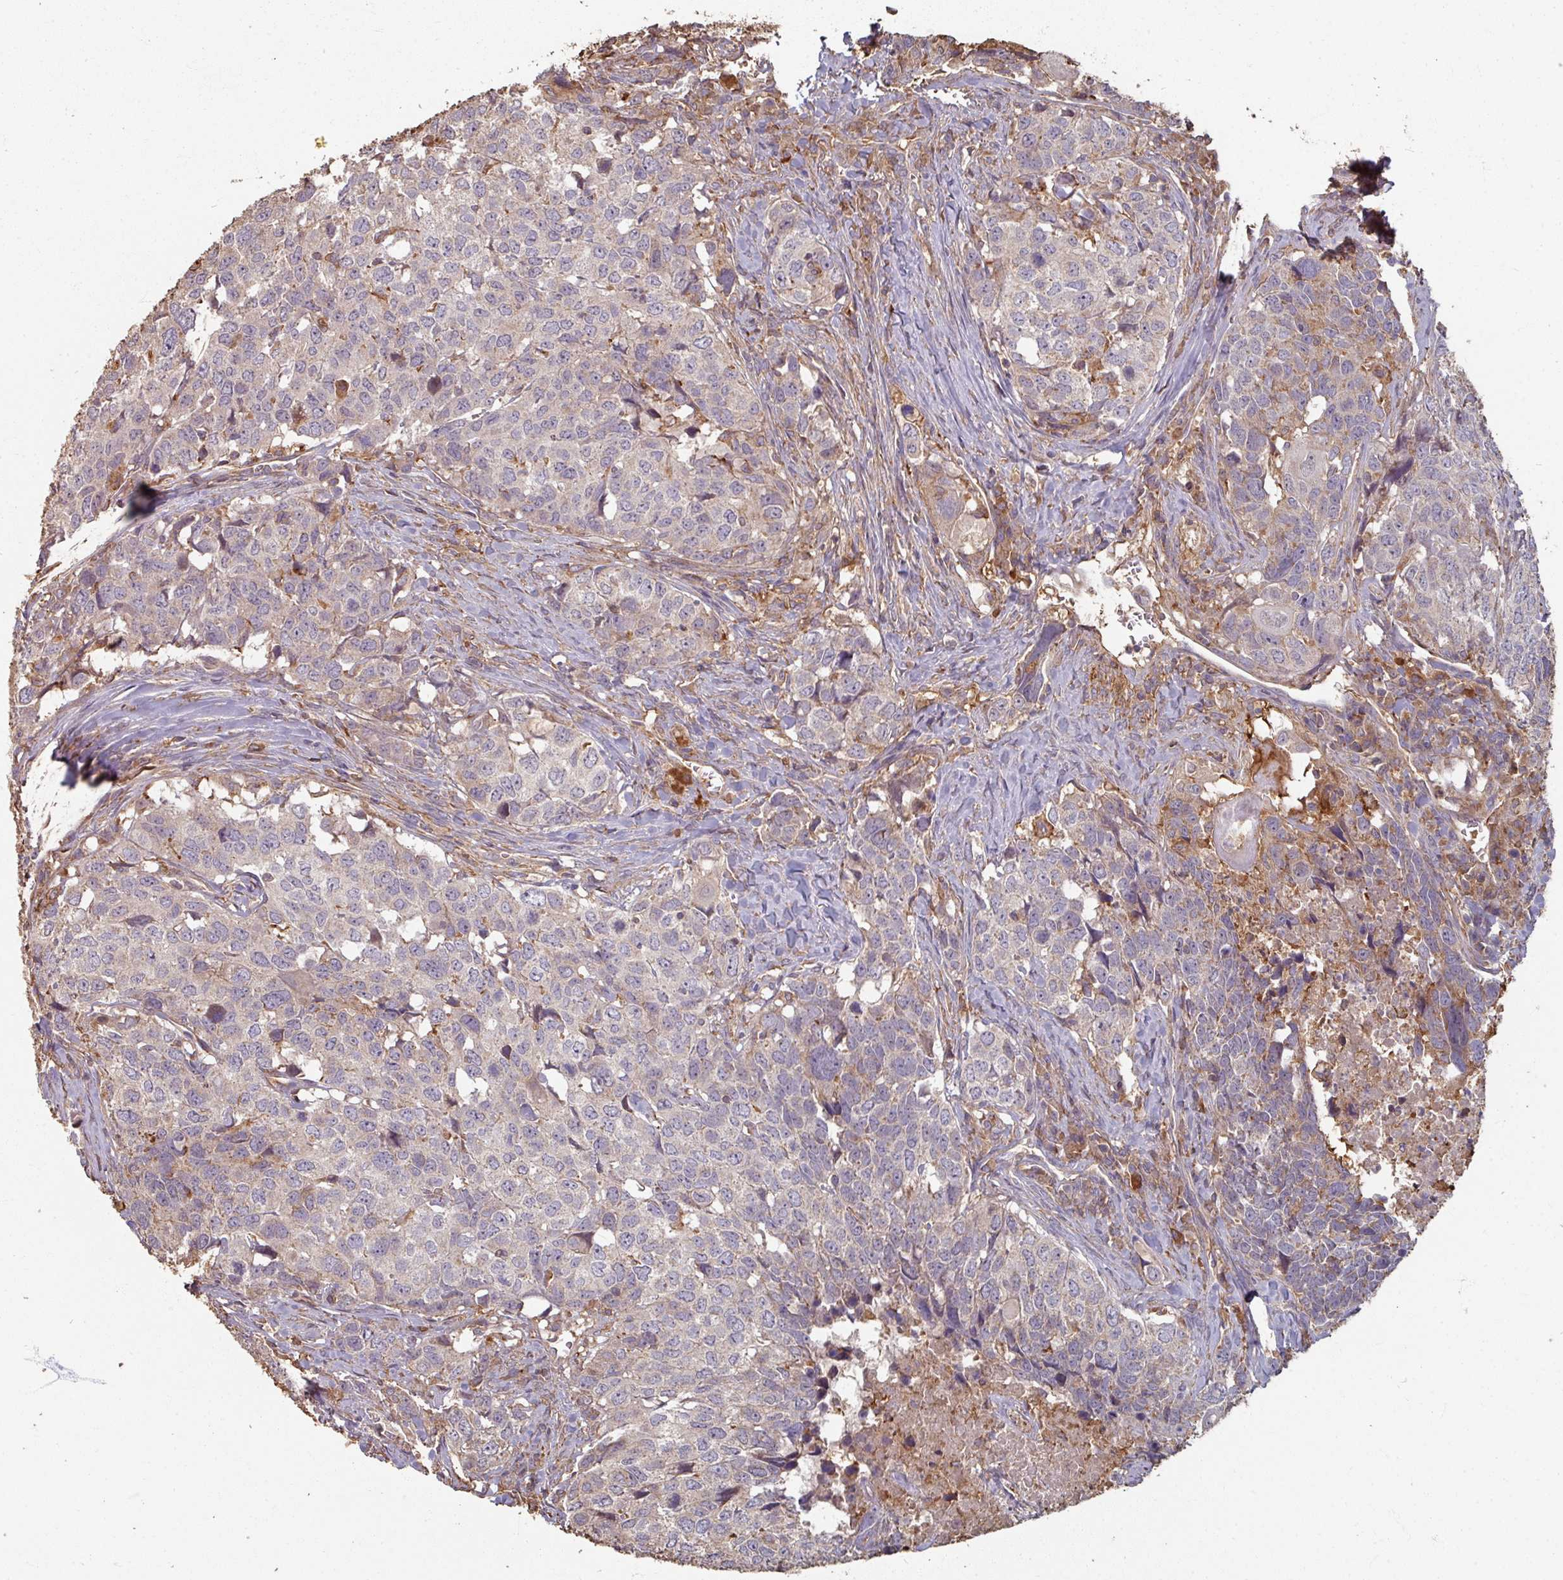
{"staining": {"intensity": "negative", "quantity": "none", "location": "none"}, "tissue": "head and neck cancer", "cell_type": "Tumor cells", "image_type": "cancer", "snomed": [{"axis": "morphology", "description": "Normal tissue, NOS"}, {"axis": "morphology", "description": "Squamous cell carcinoma, NOS"}, {"axis": "topography", "description": "Skeletal muscle"}, {"axis": "topography", "description": "Vascular tissue"}, {"axis": "topography", "description": "Peripheral nerve tissue"}, {"axis": "topography", "description": "Head-Neck"}], "caption": "Squamous cell carcinoma (head and neck) was stained to show a protein in brown. There is no significant staining in tumor cells.", "gene": "CCDC68", "patient": {"sex": "male", "age": 66}}